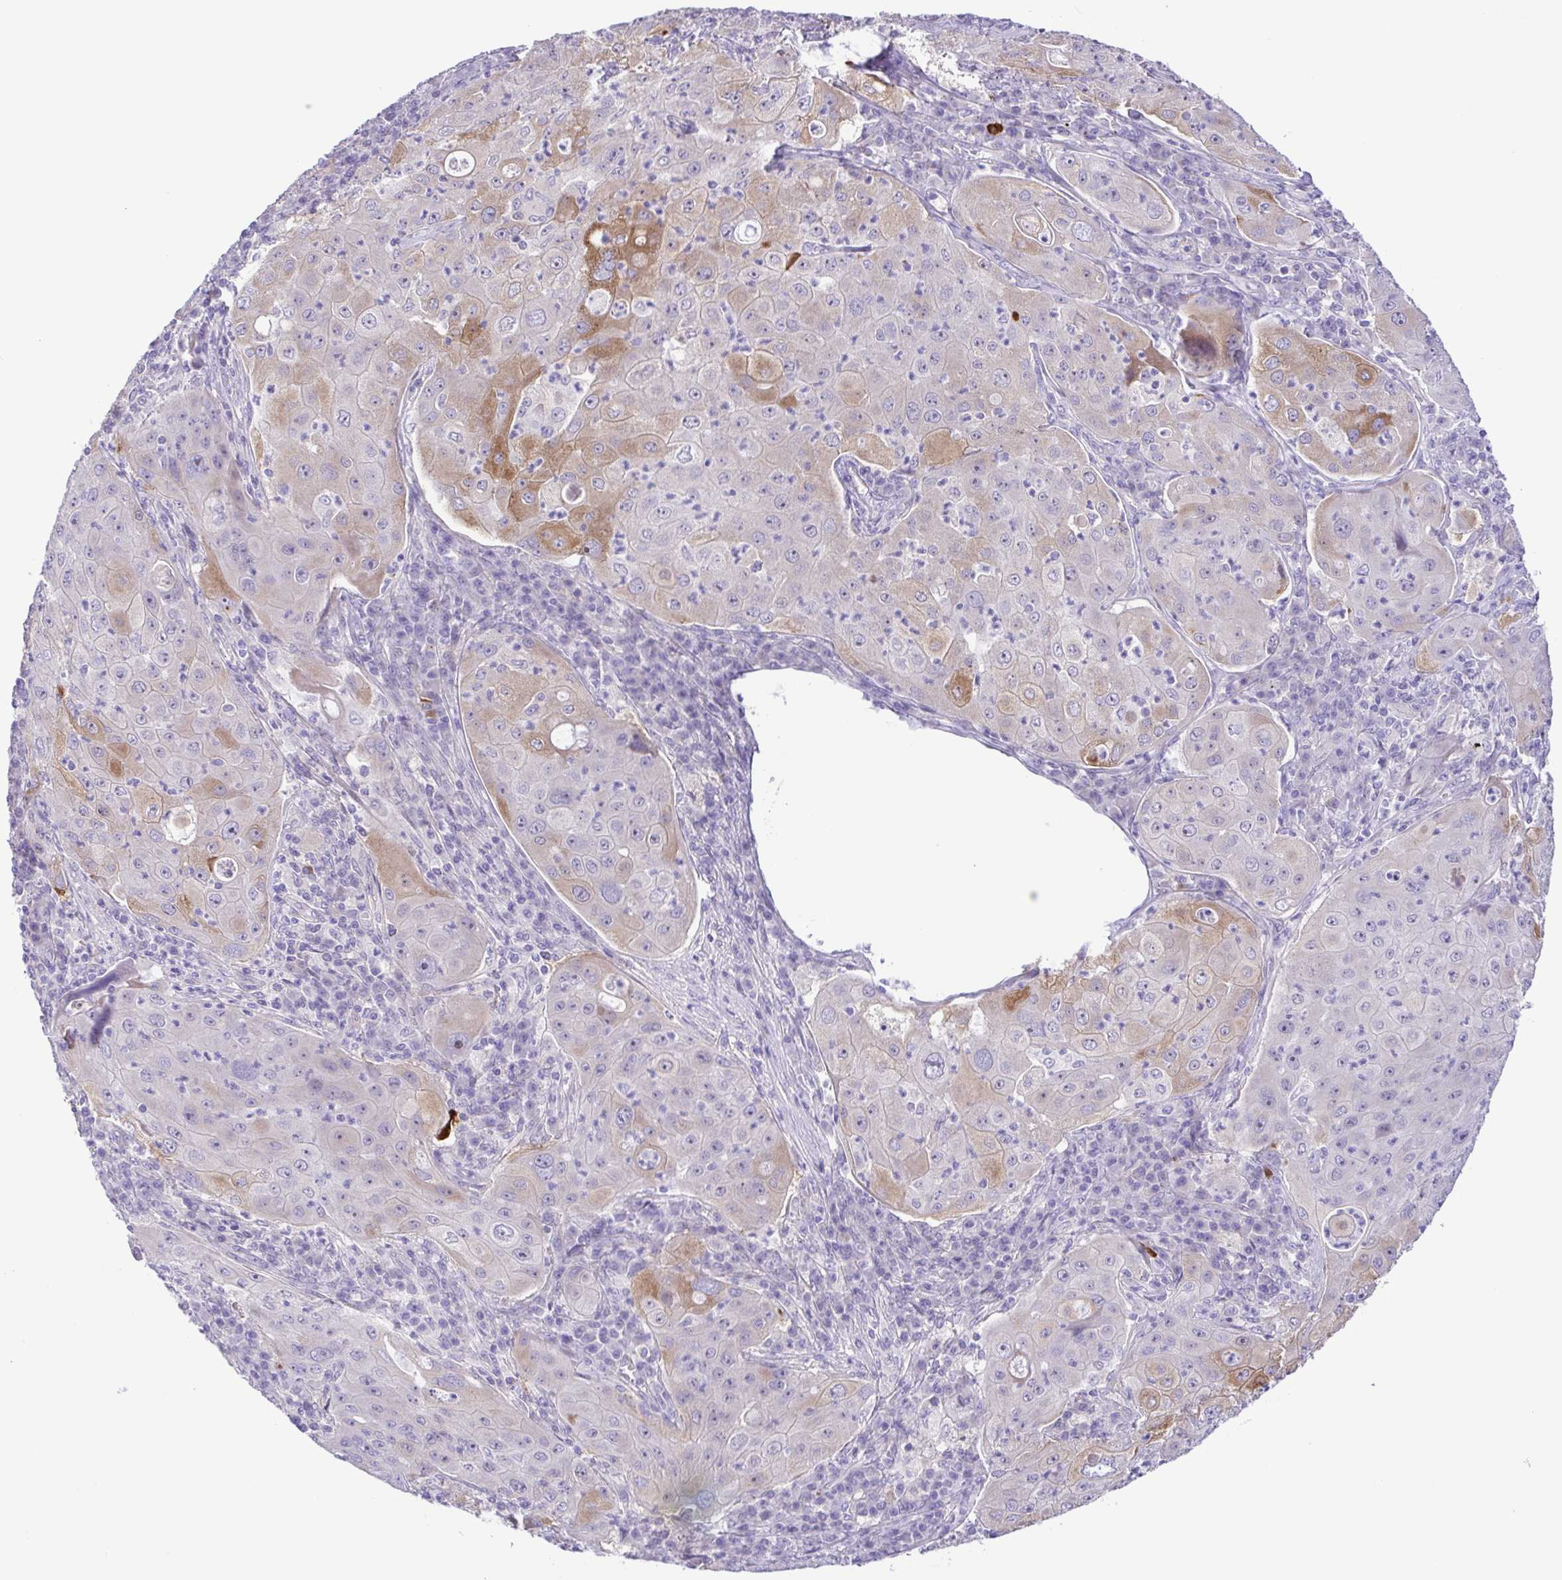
{"staining": {"intensity": "moderate", "quantity": "<25%", "location": "cytoplasmic/membranous"}, "tissue": "lung cancer", "cell_type": "Tumor cells", "image_type": "cancer", "snomed": [{"axis": "morphology", "description": "Squamous cell carcinoma, NOS"}, {"axis": "topography", "description": "Lung"}], "caption": "Immunohistochemistry (IHC) (DAB) staining of human squamous cell carcinoma (lung) demonstrates moderate cytoplasmic/membranous protein positivity in approximately <25% of tumor cells. (DAB (3,3'-diaminobenzidine) IHC with brightfield microscopy, high magnification).", "gene": "DCLK2", "patient": {"sex": "female", "age": 59}}